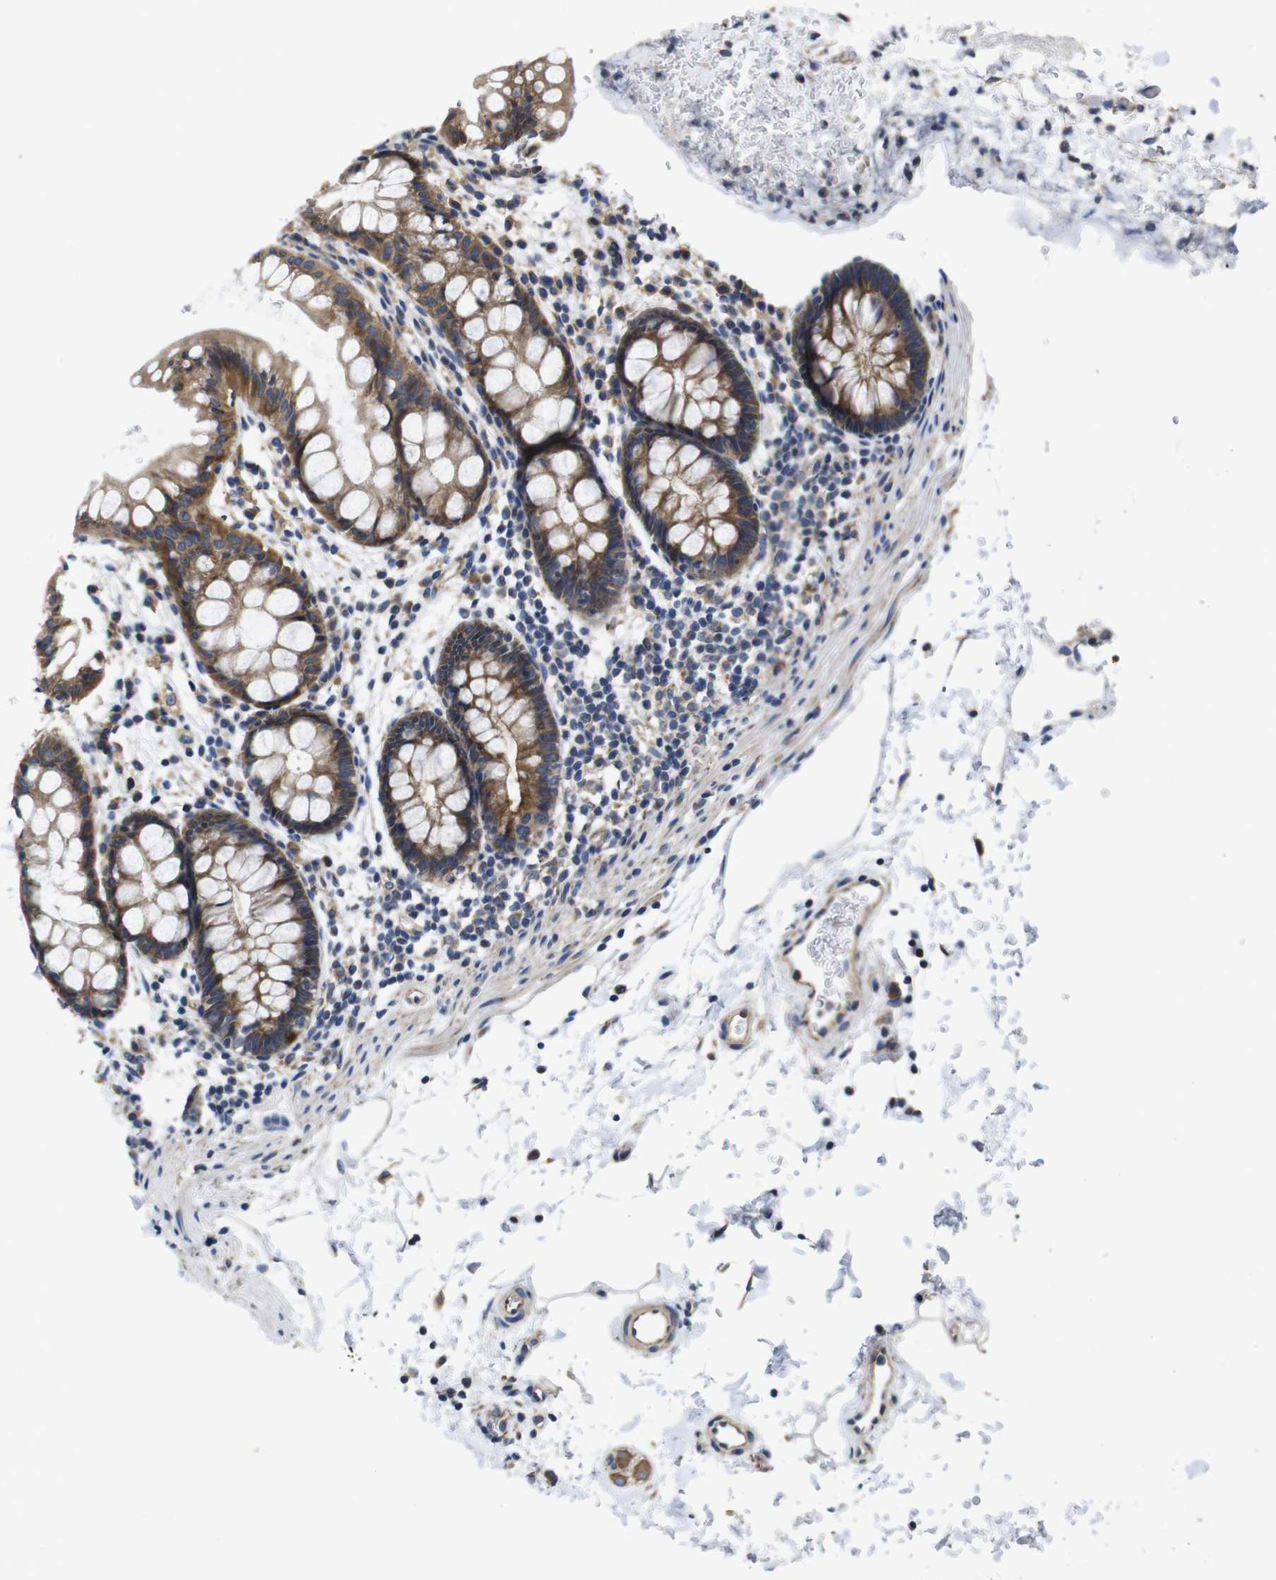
{"staining": {"intensity": "moderate", "quantity": ">75%", "location": "cytoplasmic/membranous"}, "tissue": "rectum", "cell_type": "Glandular cells", "image_type": "normal", "snomed": [{"axis": "morphology", "description": "Normal tissue, NOS"}, {"axis": "topography", "description": "Rectum"}], "caption": "Immunohistochemistry (IHC) micrograph of benign rectum stained for a protein (brown), which shows medium levels of moderate cytoplasmic/membranous expression in approximately >75% of glandular cells.", "gene": "MARCHF7", "patient": {"sex": "female", "age": 24}}